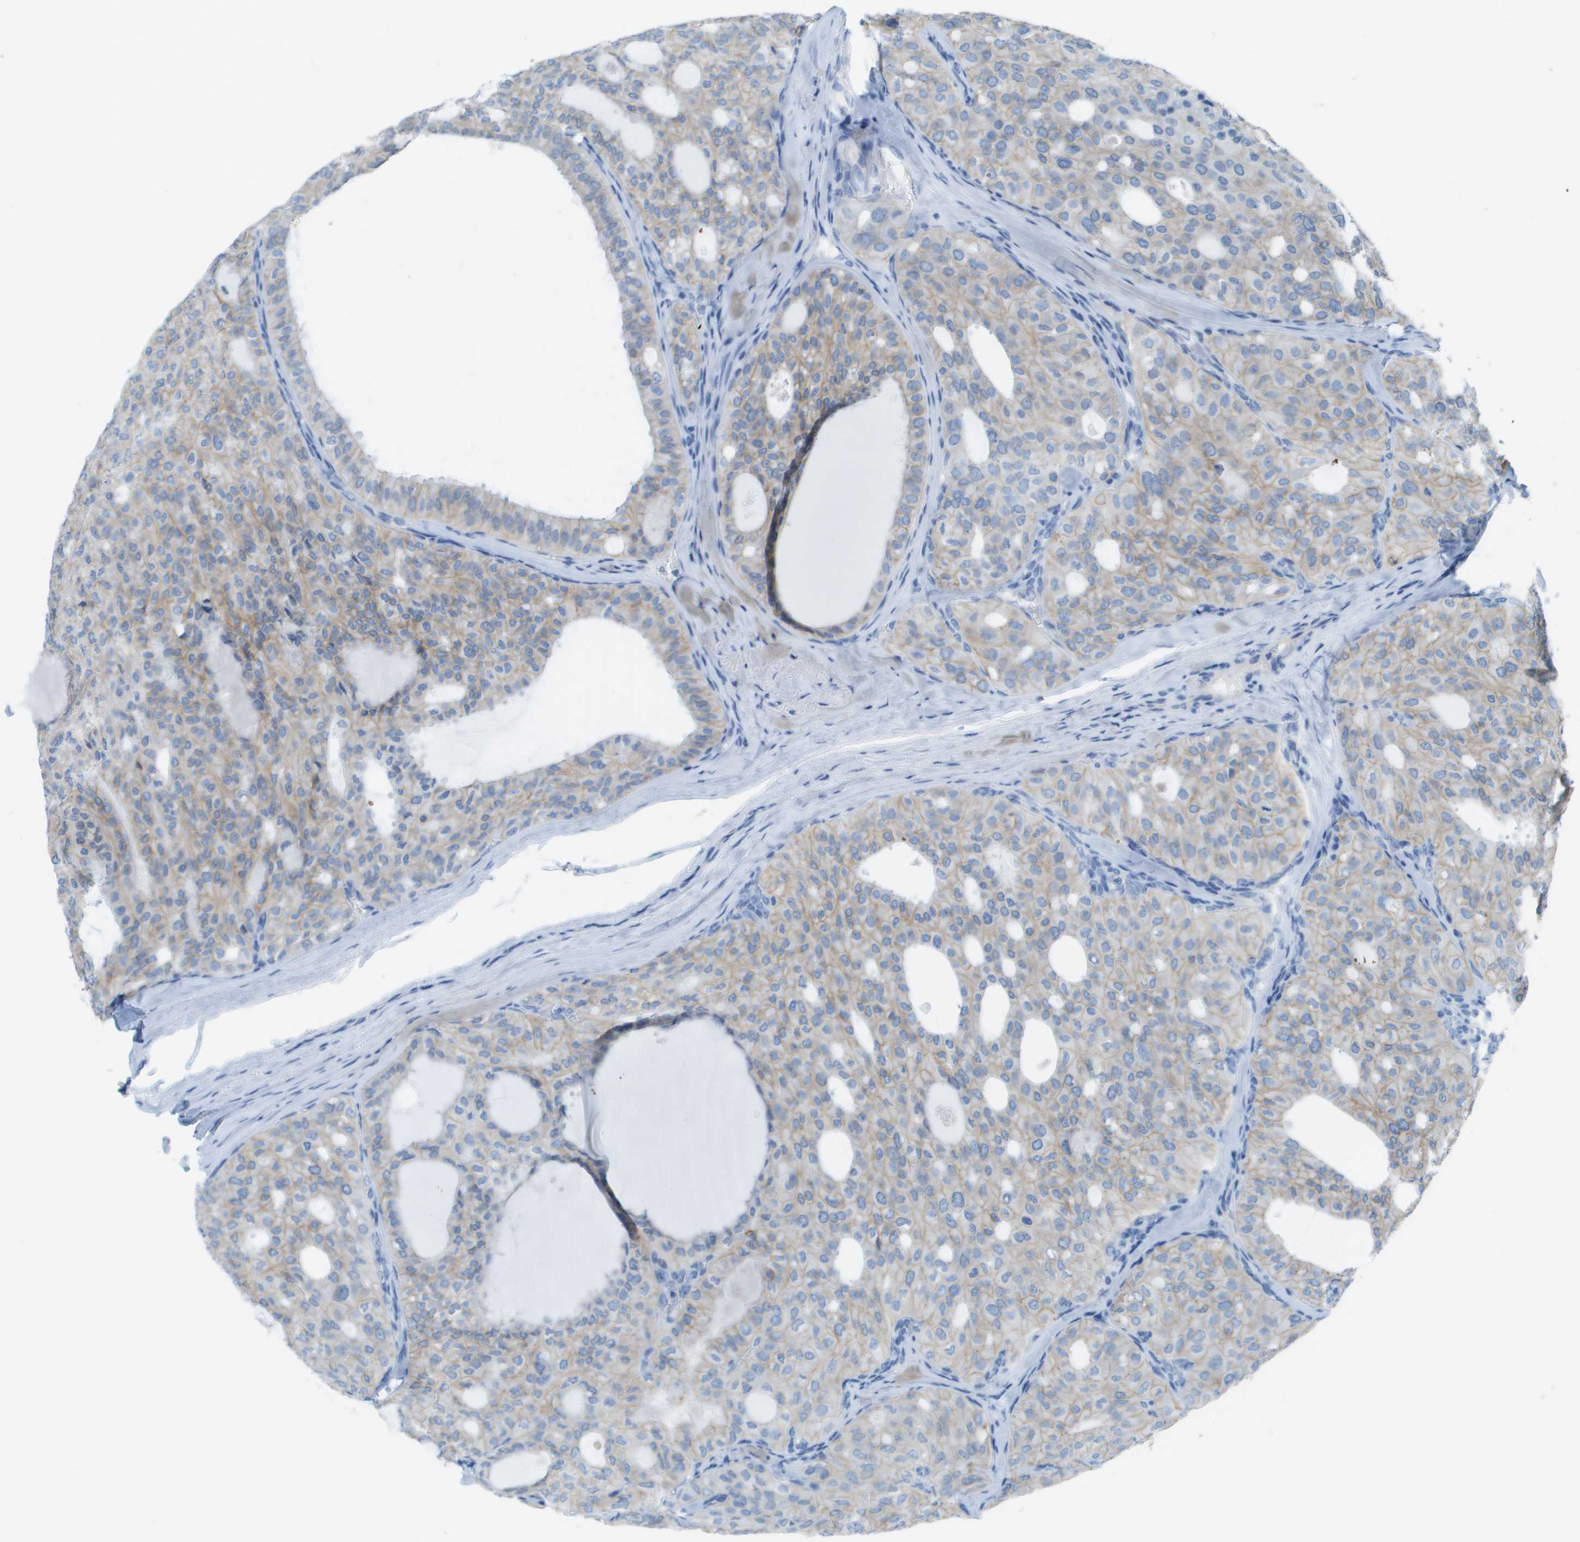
{"staining": {"intensity": "weak", "quantity": "25%-75%", "location": "cytoplasmic/membranous"}, "tissue": "thyroid cancer", "cell_type": "Tumor cells", "image_type": "cancer", "snomed": [{"axis": "morphology", "description": "Follicular adenoma carcinoma, NOS"}, {"axis": "topography", "description": "Thyroid gland"}], "caption": "Weak cytoplasmic/membranous positivity for a protein is seen in about 25%-75% of tumor cells of thyroid follicular adenoma carcinoma using IHC.", "gene": "CD46", "patient": {"sex": "male", "age": 75}}